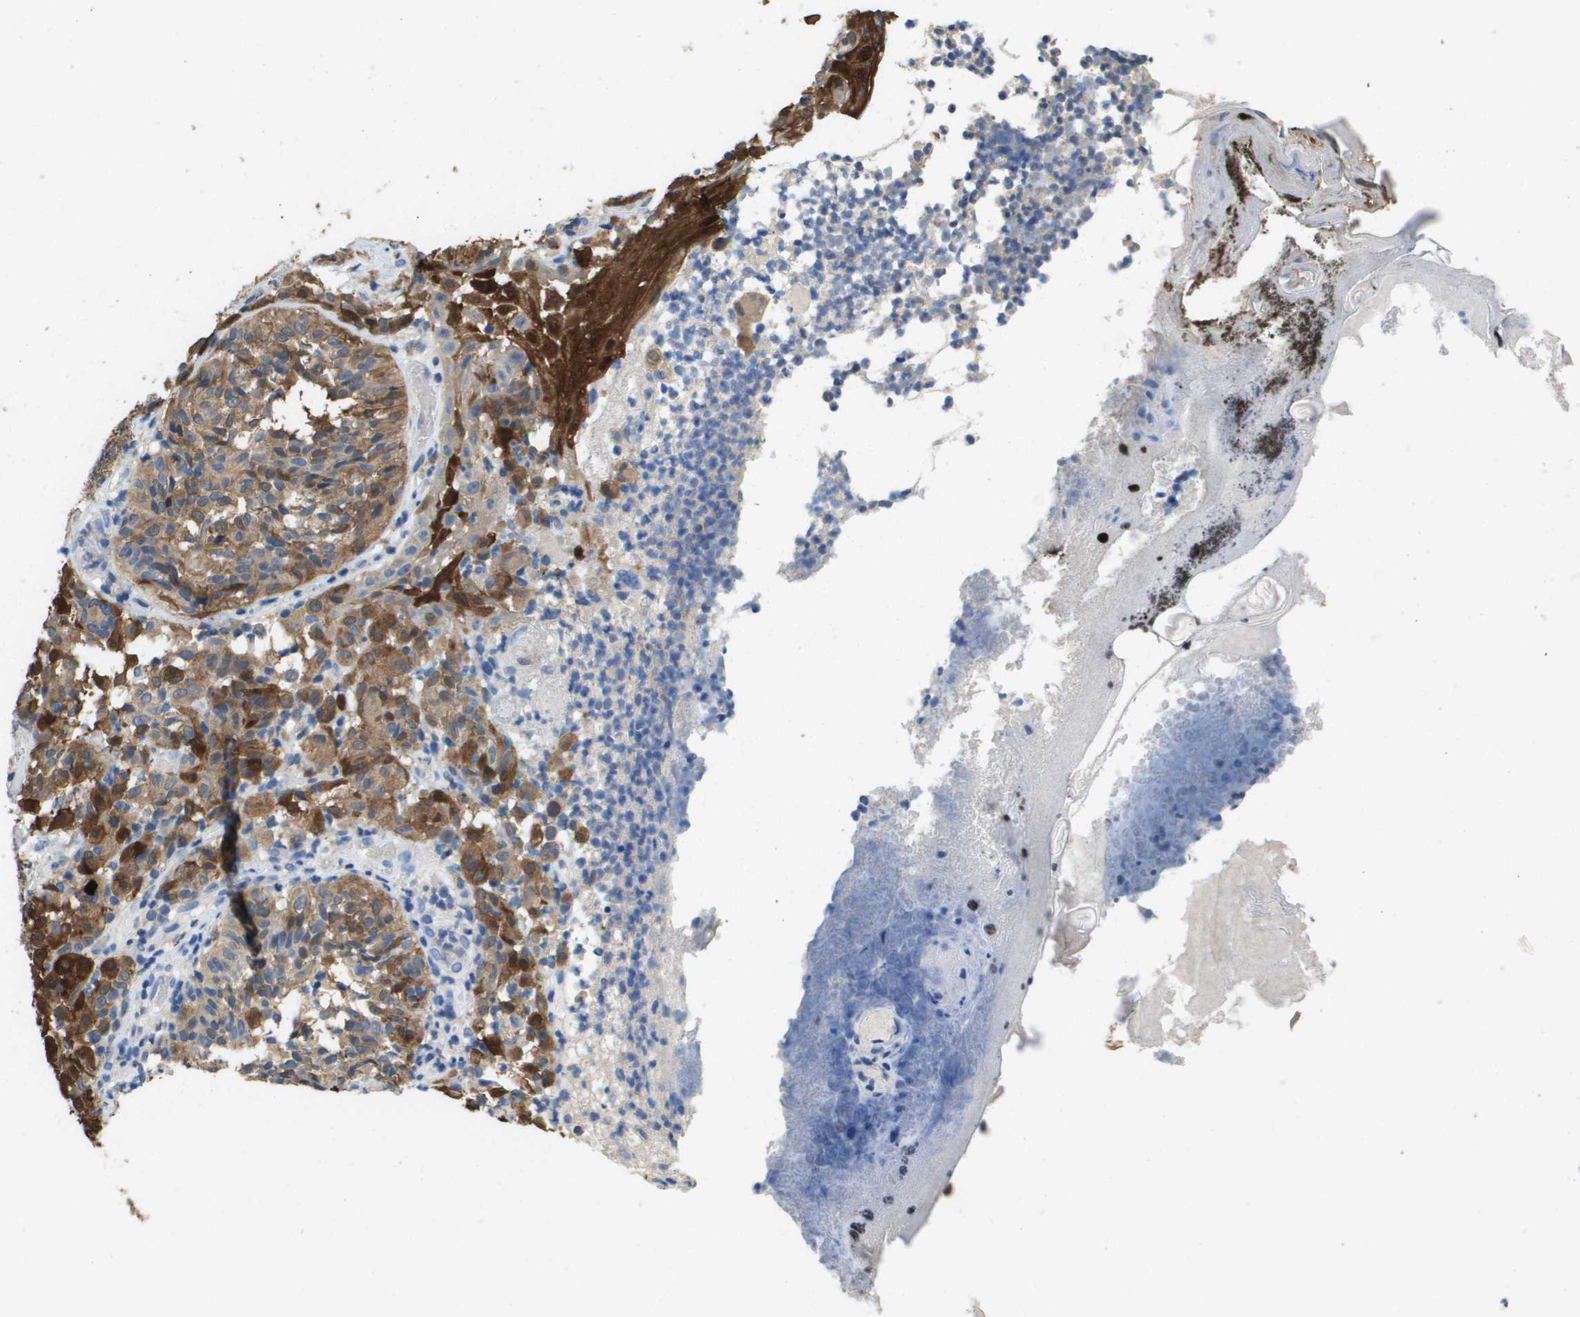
{"staining": {"intensity": "moderate", "quantity": ">75%", "location": "cytoplasmic/membranous"}, "tissue": "melanoma", "cell_type": "Tumor cells", "image_type": "cancer", "snomed": [{"axis": "morphology", "description": "Malignant melanoma, NOS"}, {"axis": "topography", "description": "Skin"}], "caption": "This image demonstrates immunohistochemistry staining of malignant melanoma, with medium moderate cytoplasmic/membranous positivity in about >75% of tumor cells.", "gene": "FABP5", "patient": {"sex": "female", "age": 46}}